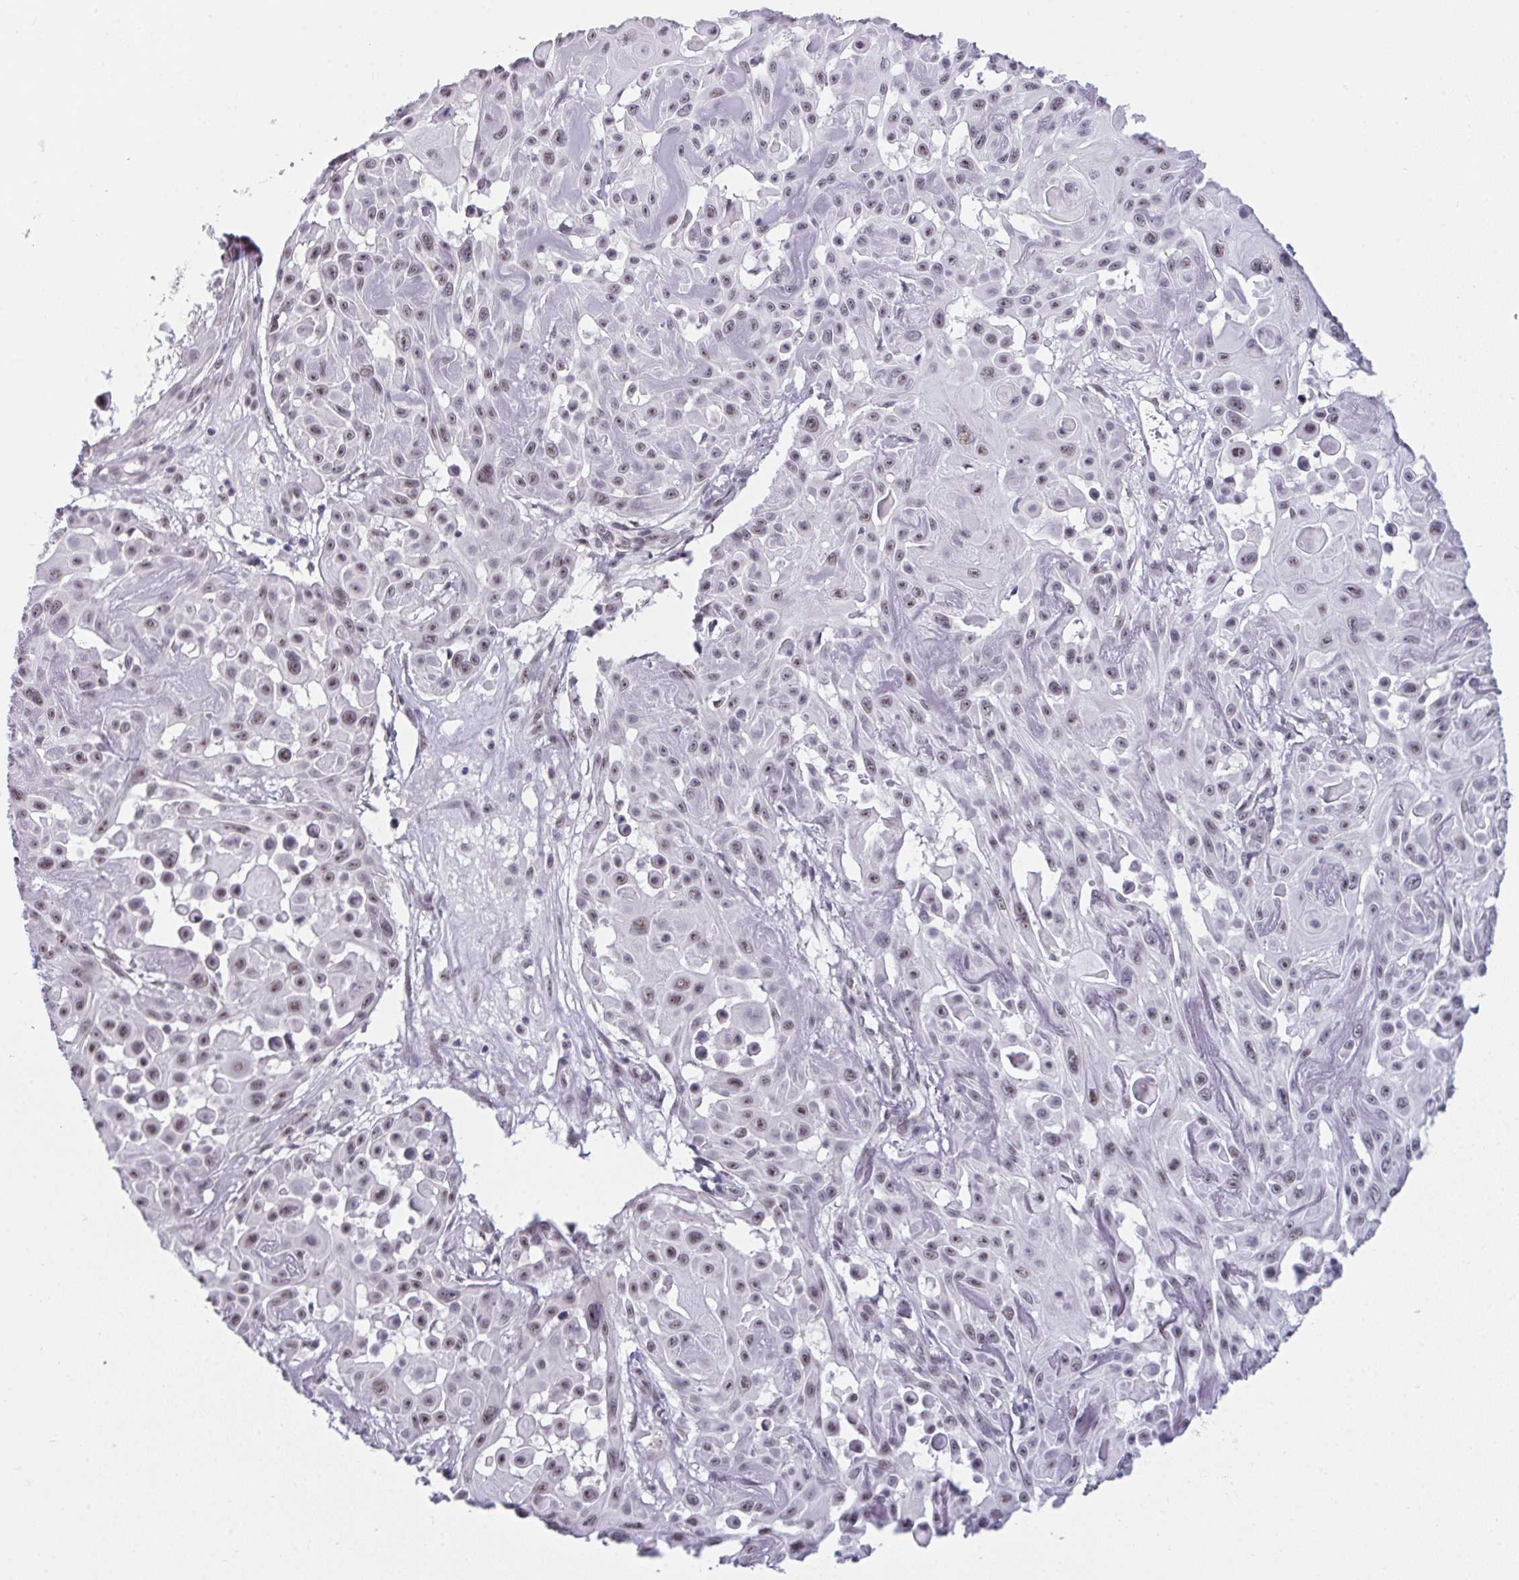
{"staining": {"intensity": "weak", "quantity": "25%-75%", "location": "nuclear"}, "tissue": "skin cancer", "cell_type": "Tumor cells", "image_type": "cancer", "snomed": [{"axis": "morphology", "description": "Squamous cell carcinoma, NOS"}, {"axis": "topography", "description": "Skin"}], "caption": "Skin cancer (squamous cell carcinoma) stained with IHC reveals weak nuclear positivity in approximately 25%-75% of tumor cells.", "gene": "PRR14", "patient": {"sex": "male", "age": 91}}